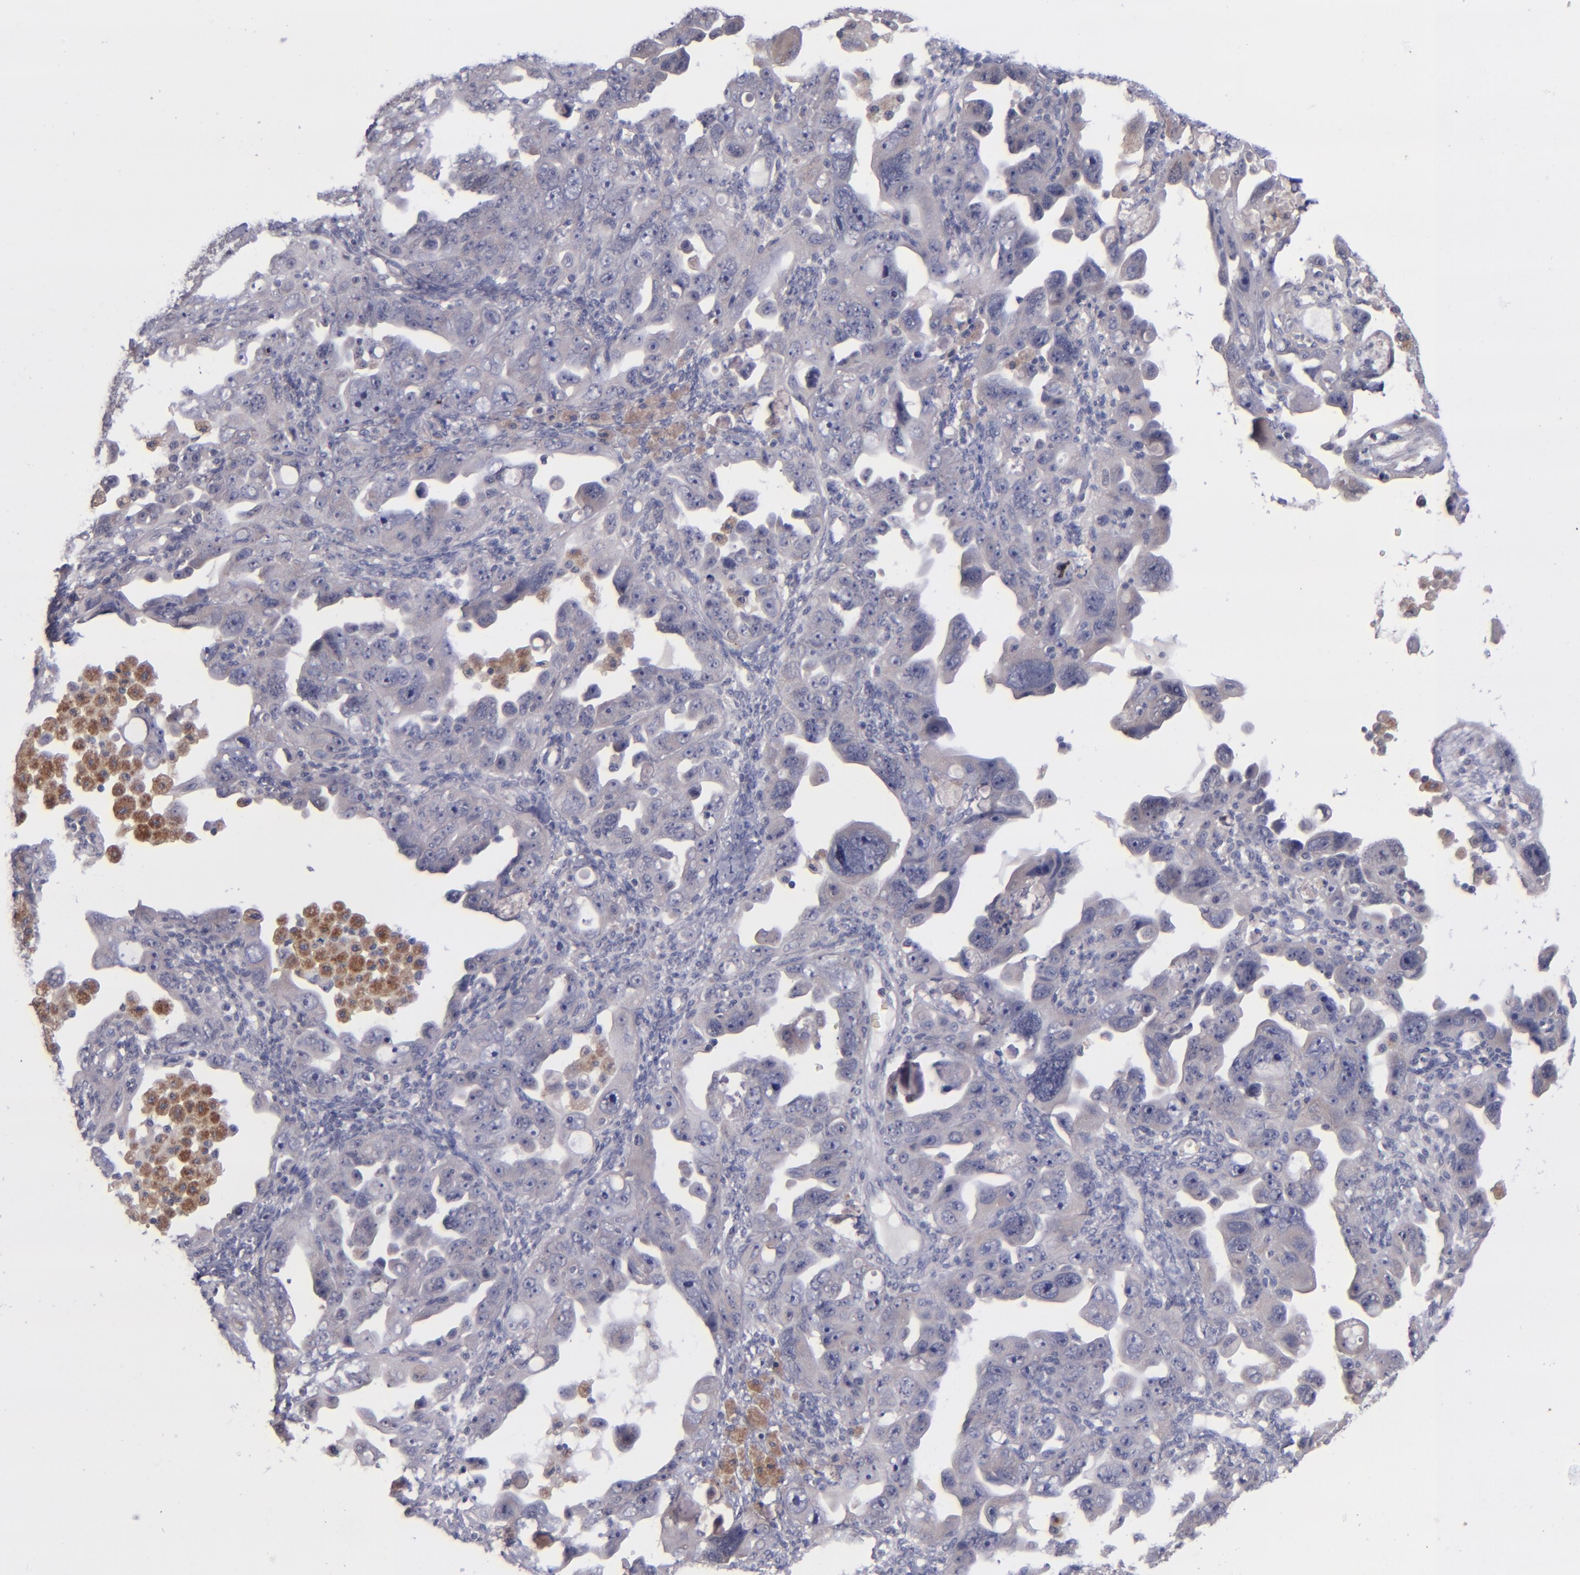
{"staining": {"intensity": "negative", "quantity": "none", "location": "none"}, "tissue": "ovarian cancer", "cell_type": "Tumor cells", "image_type": "cancer", "snomed": [{"axis": "morphology", "description": "Cystadenocarcinoma, serous, NOS"}, {"axis": "topography", "description": "Ovary"}], "caption": "The immunohistochemistry (IHC) photomicrograph has no significant staining in tumor cells of ovarian cancer (serous cystadenocarcinoma) tissue.", "gene": "TSC2", "patient": {"sex": "female", "age": 66}}